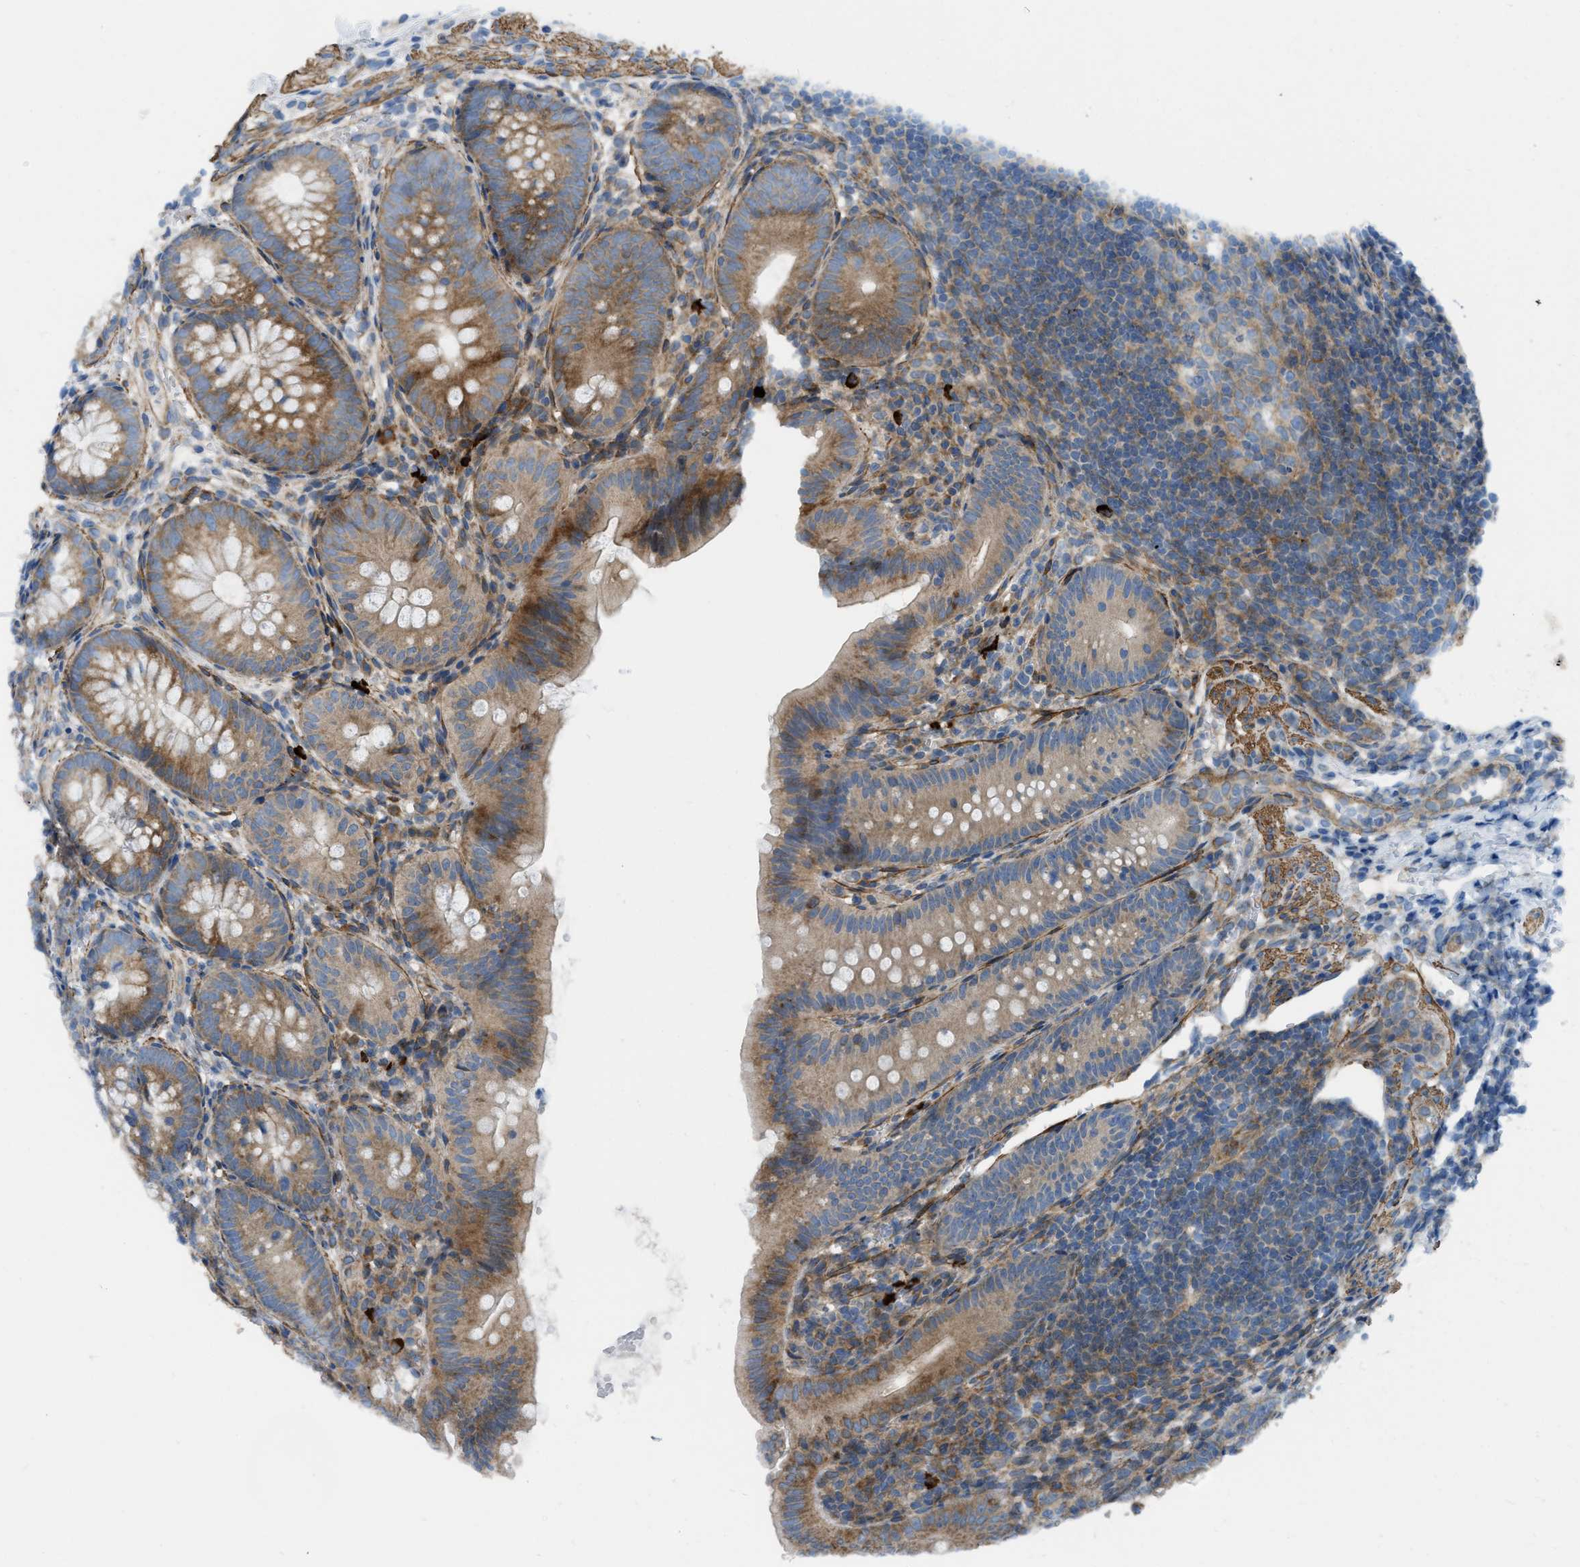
{"staining": {"intensity": "moderate", "quantity": ">75%", "location": "cytoplasmic/membranous"}, "tissue": "appendix", "cell_type": "Glandular cells", "image_type": "normal", "snomed": [{"axis": "morphology", "description": "Normal tissue, NOS"}, {"axis": "topography", "description": "Appendix"}], "caption": "Moderate cytoplasmic/membranous positivity is identified in approximately >75% of glandular cells in unremarkable appendix.", "gene": "BMPR1A", "patient": {"sex": "male", "age": 1}}